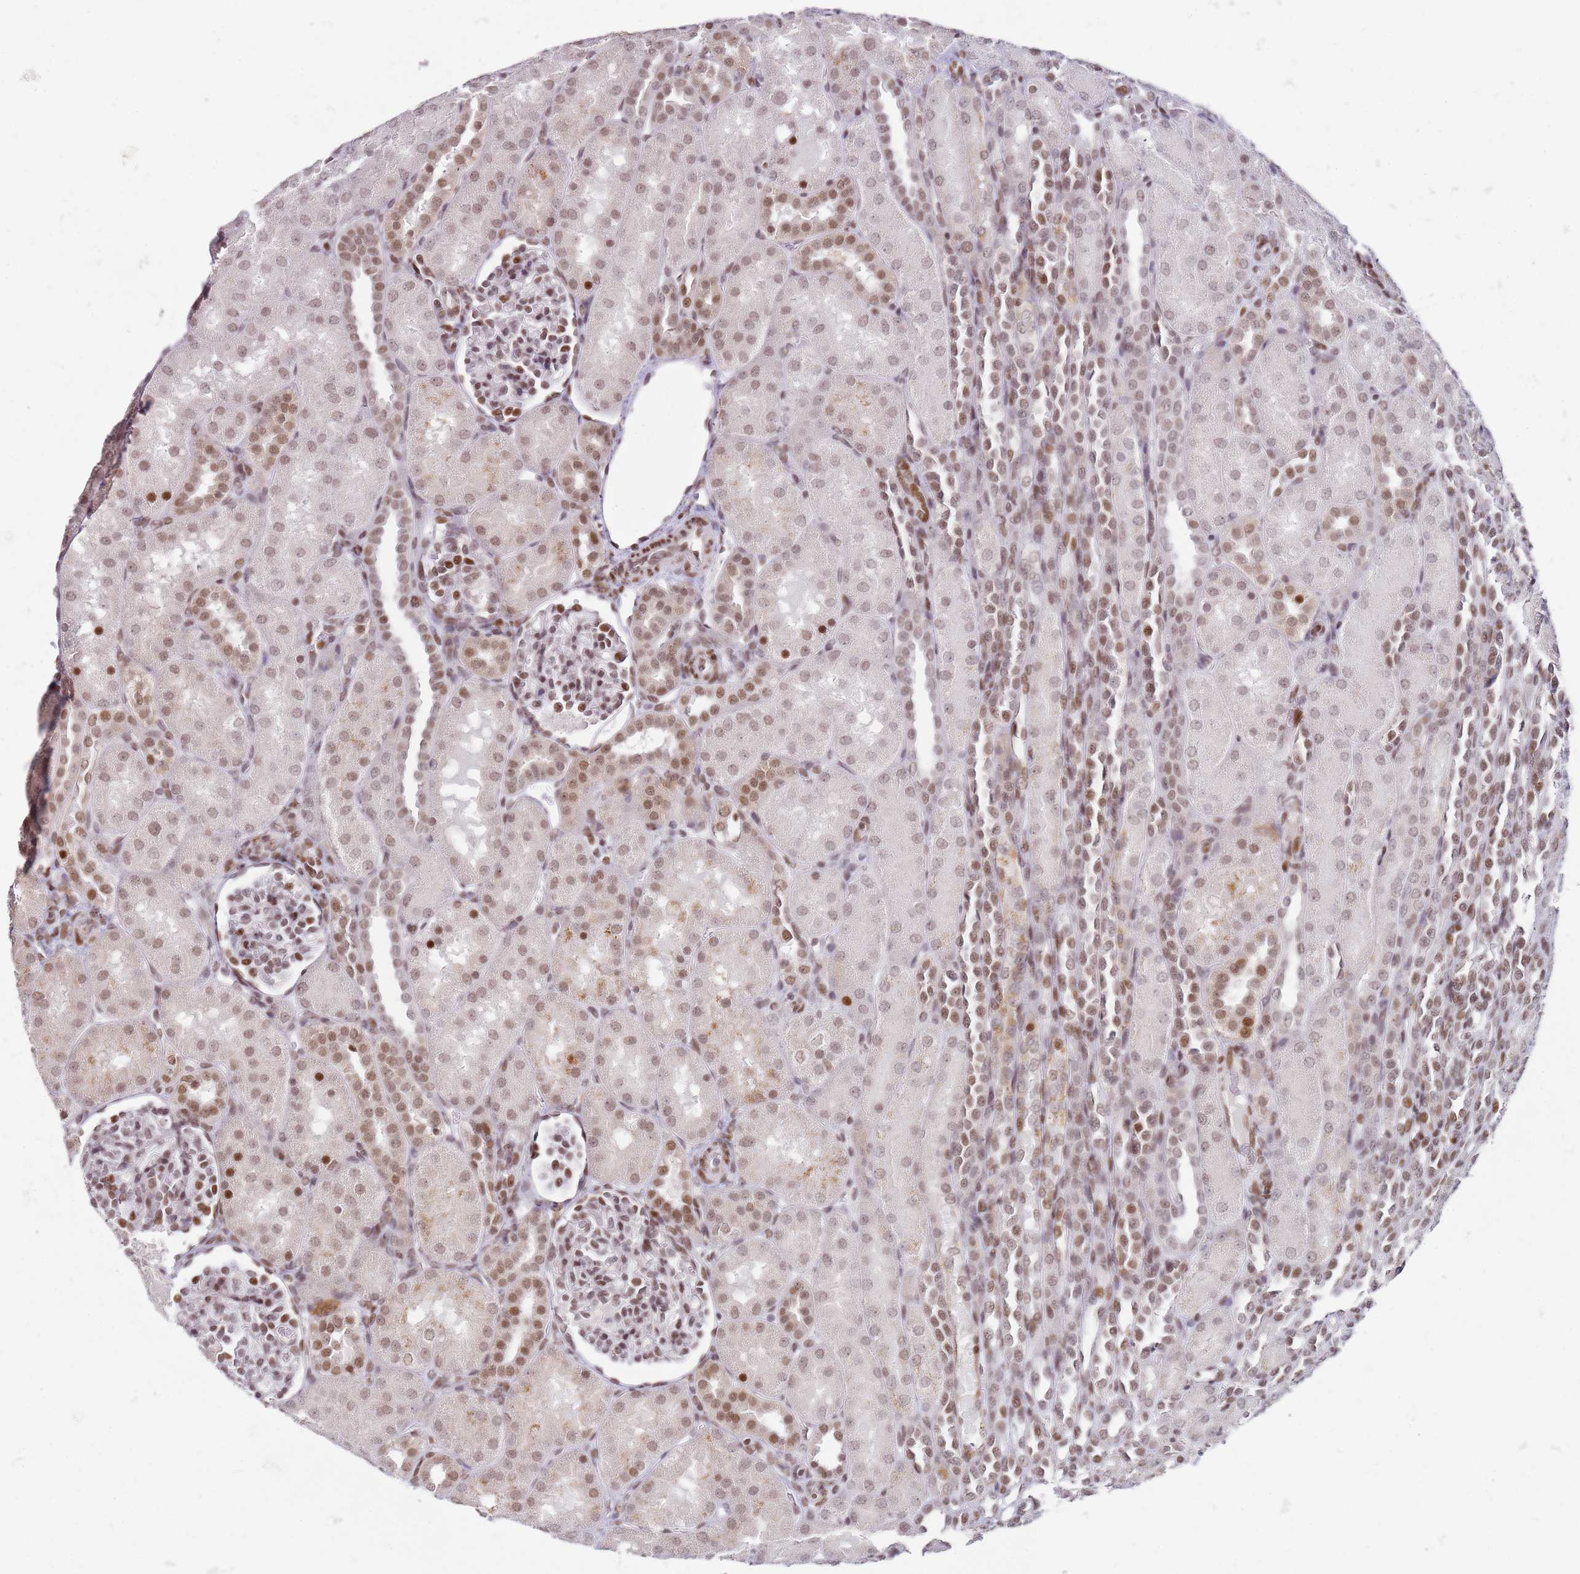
{"staining": {"intensity": "strong", "quantity": "25%-75%", "location": "nuclear"}, "tissue": "kidney", "cell_type": "Cells in glomeruli", "image_type": "normal", "snomed": [{"axis": "morphology", "description": "Normal tissue, NOS"}, {"axis": "topography", "description": "Kidney"}], "caption": "Protein positivity by IHC demonstrates strong nuclear positivity in approximately 25%-75% of cells in glomeruli in normal kidney.", "gene": "PHC2", "patient": {"sex": "male", "age": 1}}